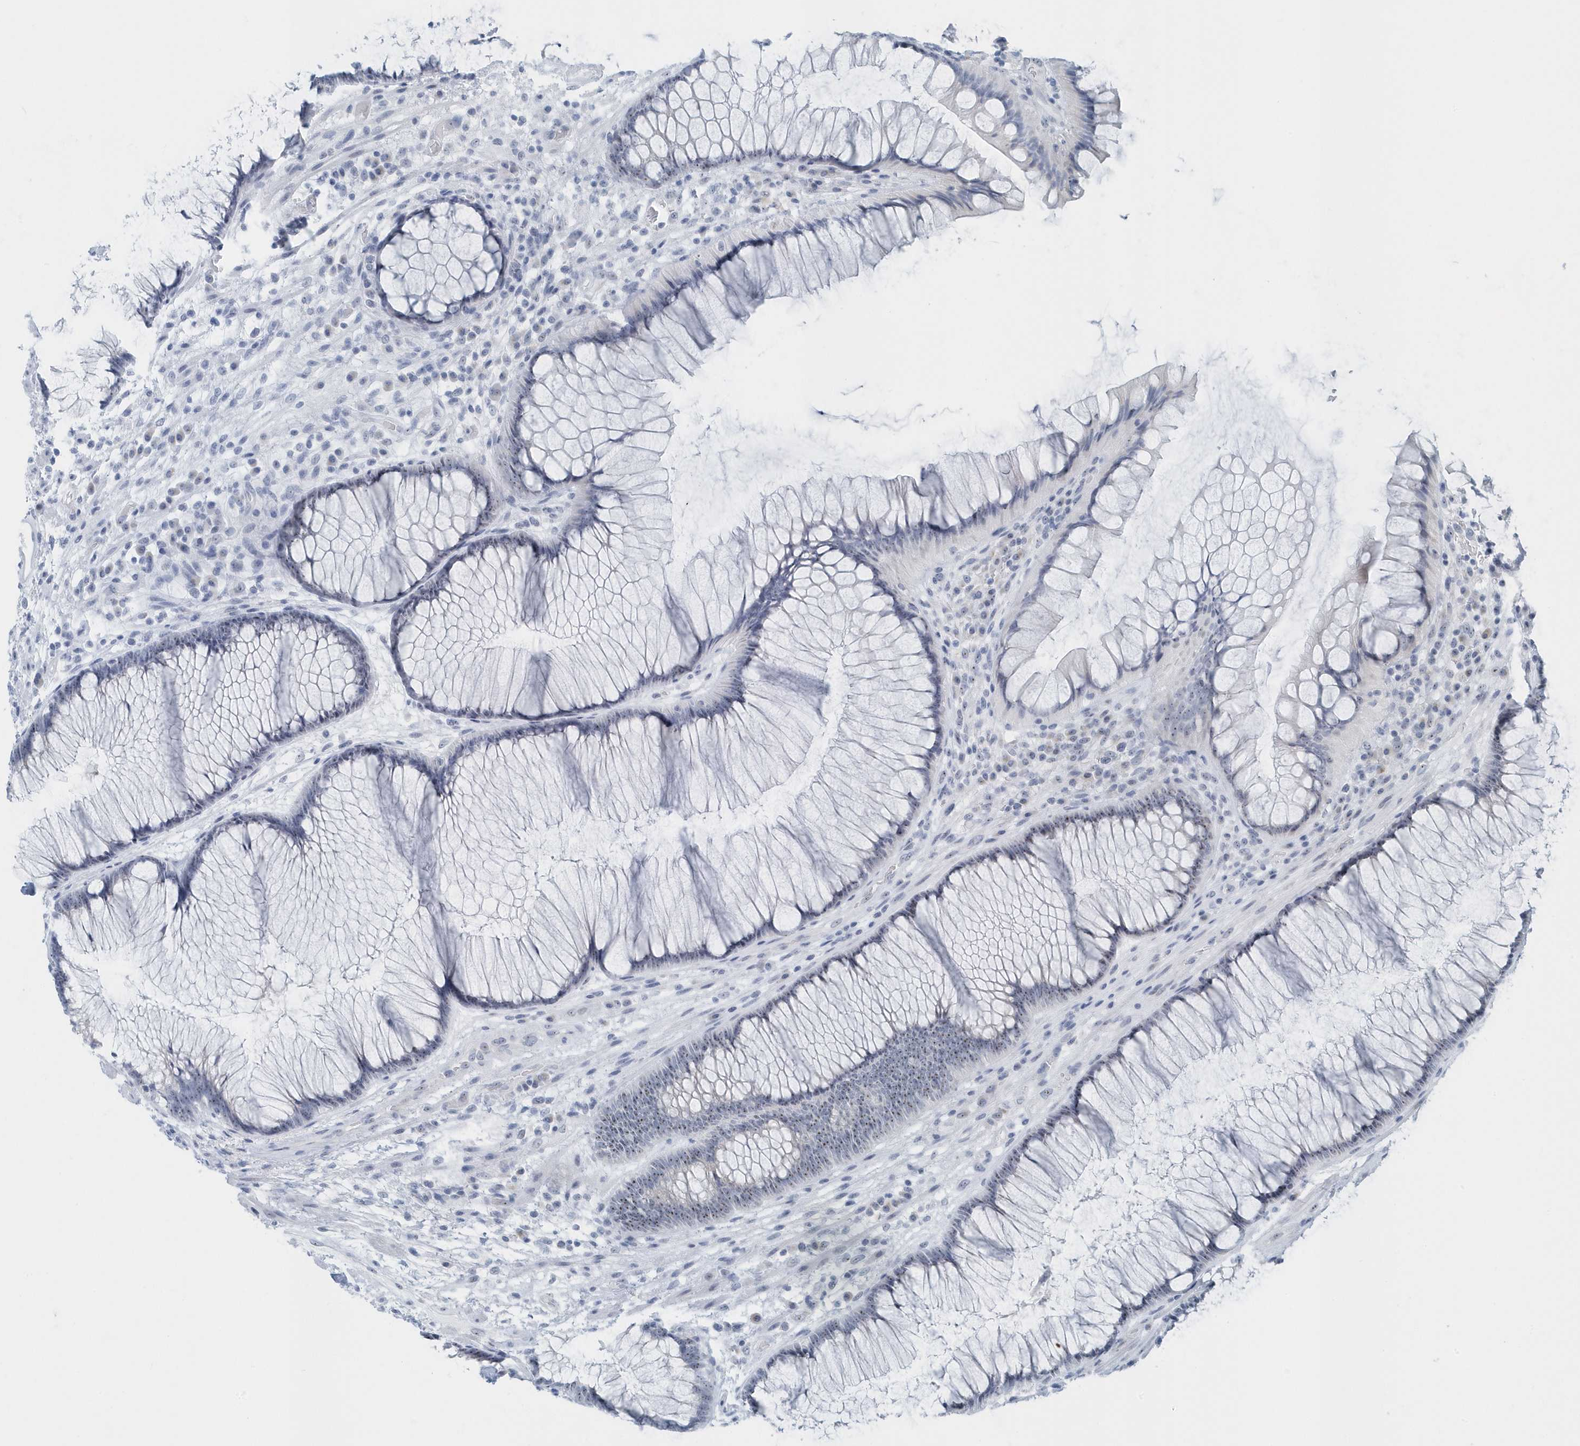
{"staining": {"intensity": "moderate", "quantity": "<25%", "location": "nuclear"}, "tissue": "rectum", "cell_type": "Glandular cells", "image_type": "normal", "snomed": [{"axis": "morphology", "description": "Normal tissue, NOS"}, {"axis": "topography", "description": "Rectum"}], "caption": "This histopathology image demonstrates immunohistochemistry staining of benign rectum, with low moderate nuclear positivity in approximately <25% of glandular cells.", "gene": "RPF2", "patient": {"sex": "male", "age": 51}}